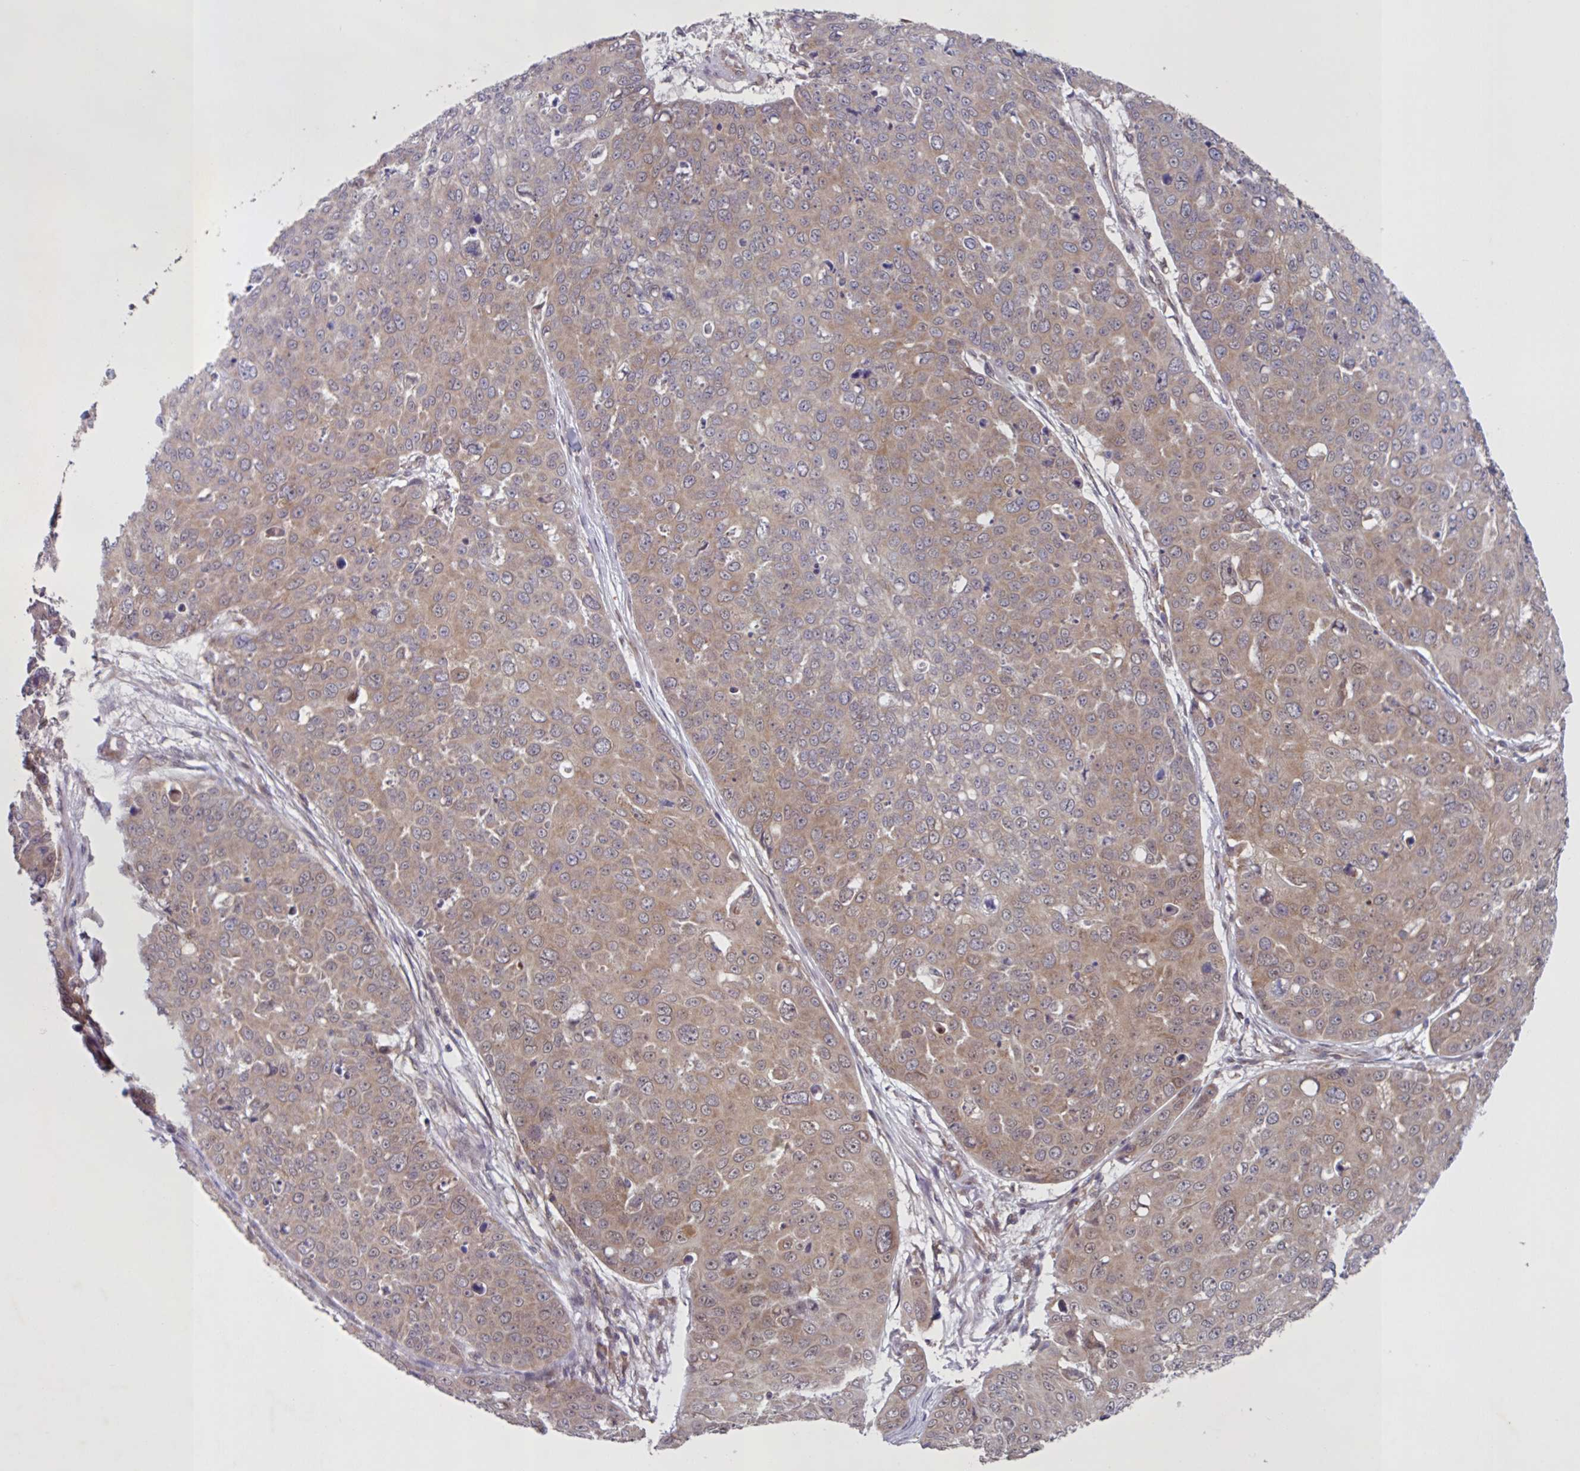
{"staining": {"intensity": "weak", "quantity": "25%-75%", "location": "cytoplasmic/membranous"}, "tissue": "skin cancer", "cell_type": "Tumor cells", "image_type": "cancer", "snomed": [{"axis": "morphology", "description": "Squamous cell carcinoma, NOS"}, {"axis": "topography", "description": "Skin"}], "caption": "Tumor cells display low levels of weak cytoplasmic/membranous staining in about 25%-75% of cells in human squamous cell carcinoma (skin).", "gene": "CAMLG", "patient": {"sex": "male", "age": 71}}